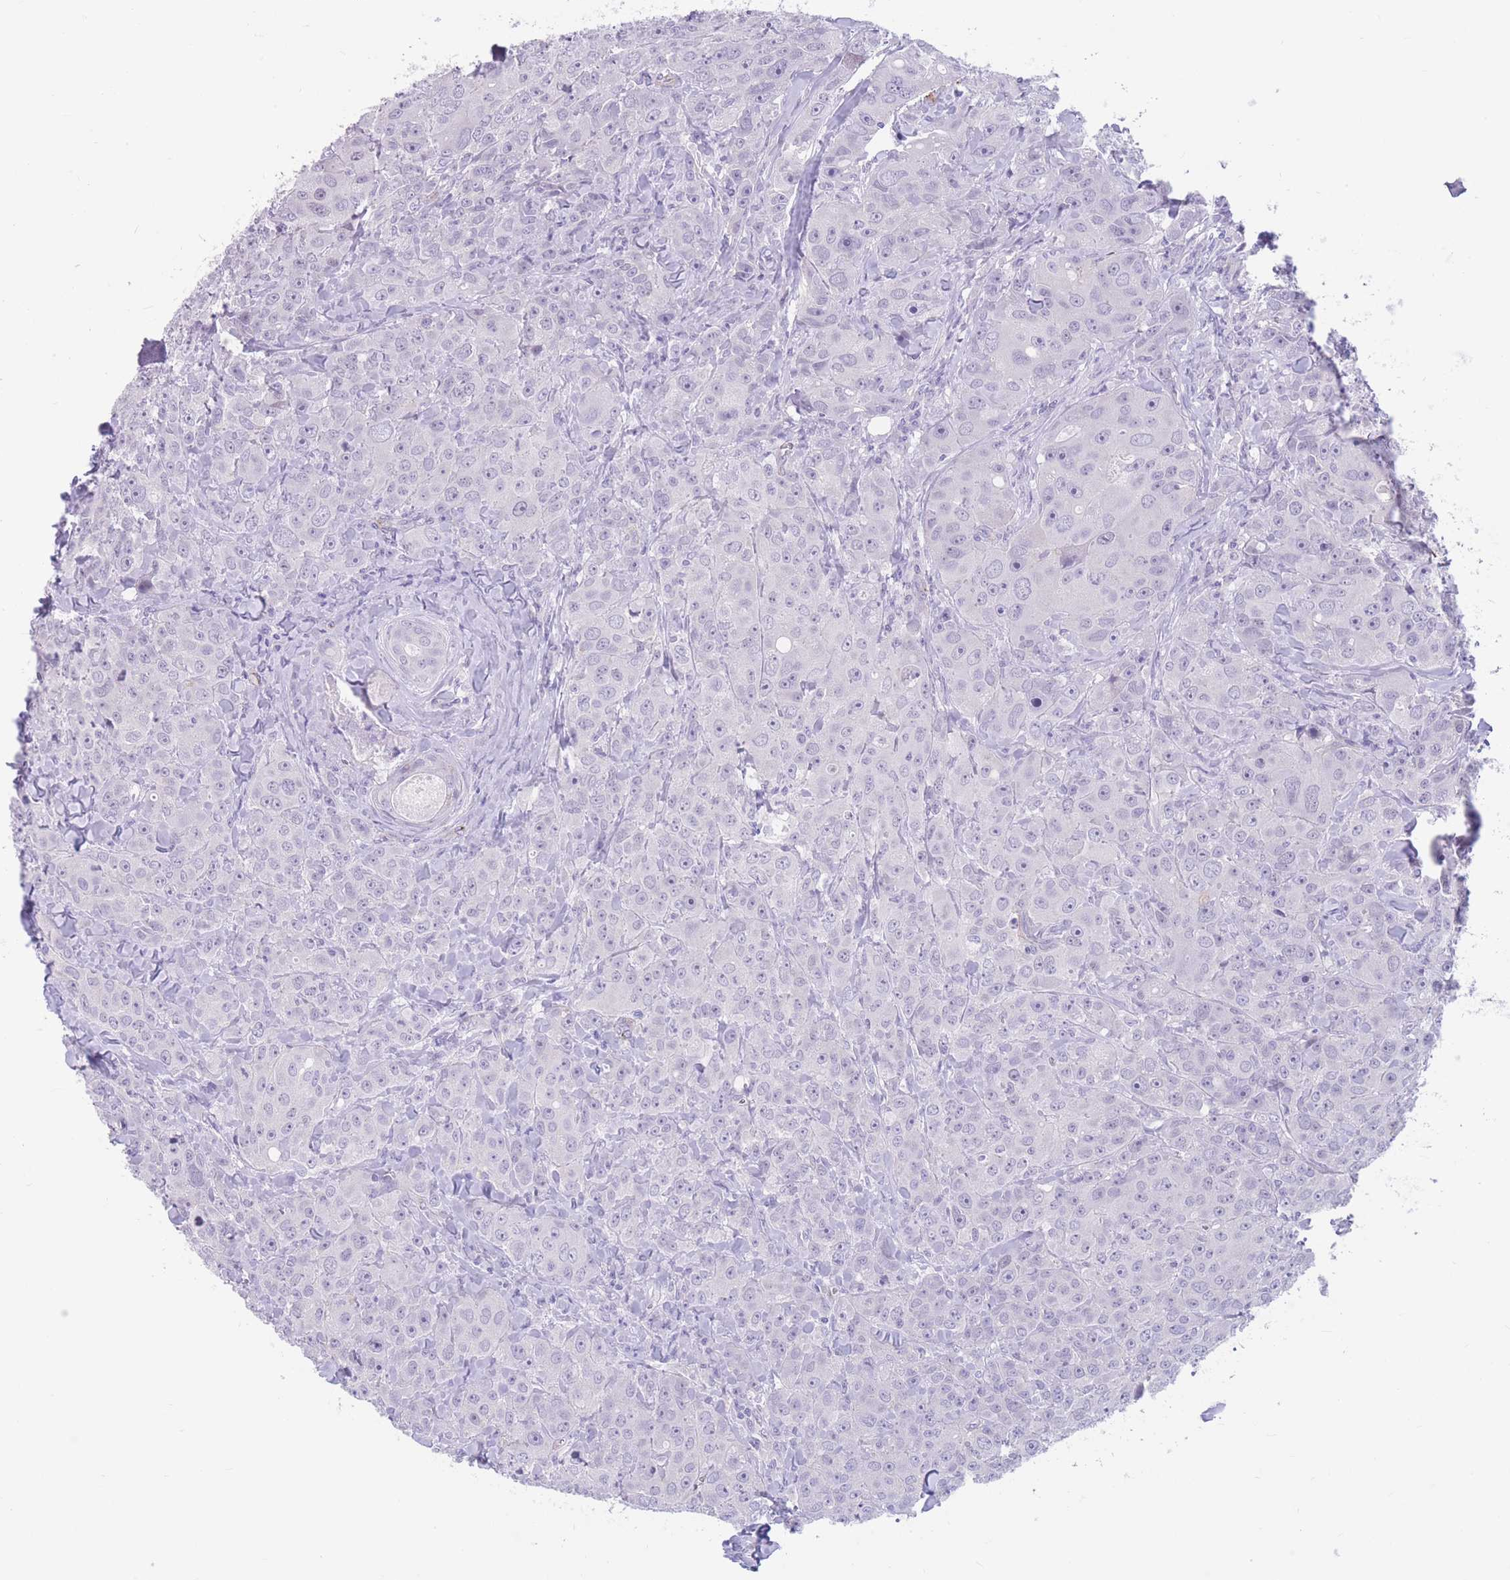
{"staining": {"intensity": "negative", "quantity": "none", "location": "none"}, "tissue": "breast cancer", "cell_type": "Tumor cells", "image_type": "cancer", "snomed": [{"axis": "morphology", "description": "Duct carcinoma"}, {"axis": "topography", "description": "Breast"}], "caption": "The histopathology image exhibits no staining of tumor cells in breast cancer (infiltrating ductal carcinoma). (DAB immunohistochemistry (IHC) visualized using brightfield microscopy, high magnification).", "gene": "DPYD", "patient": {"sex": "female", "age": 43}}